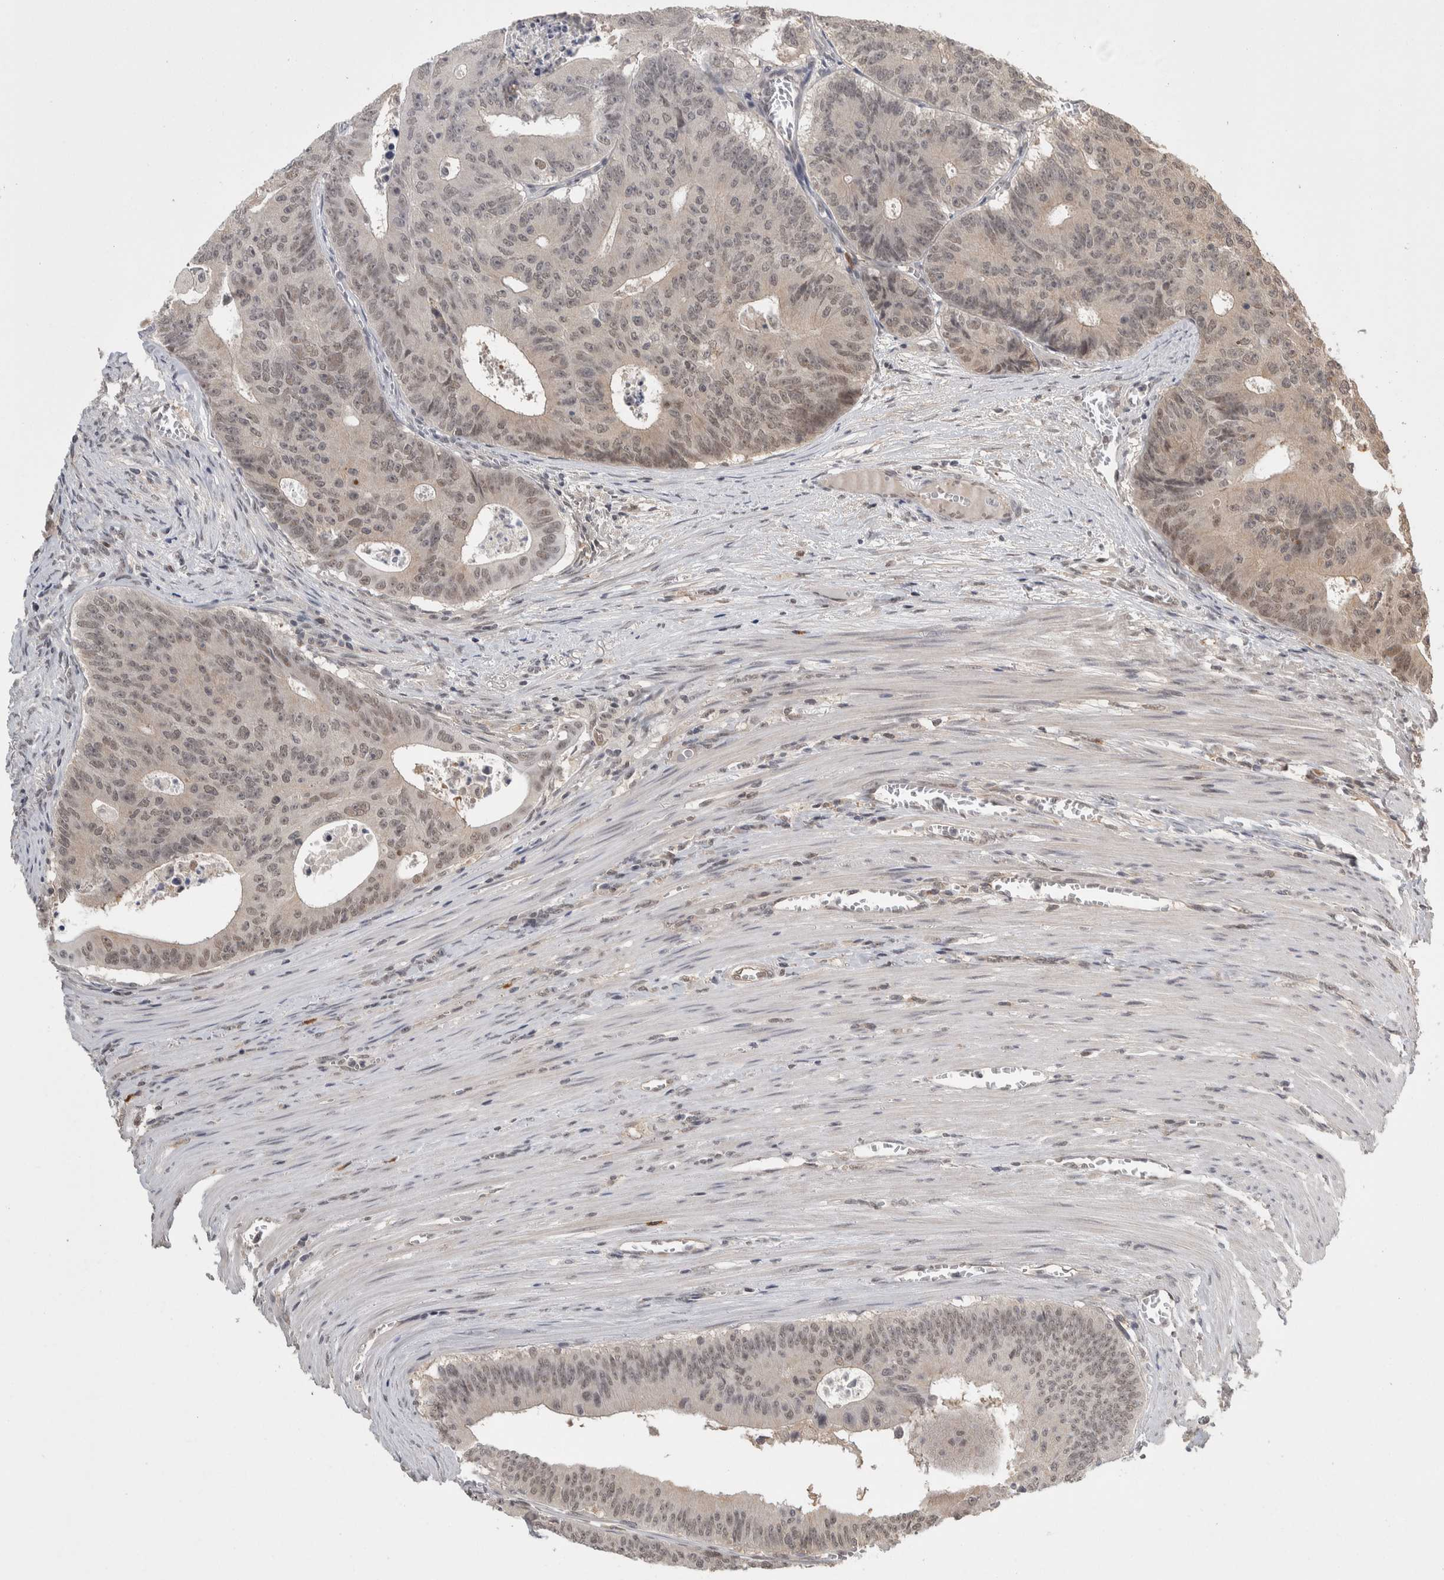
{"staining": {"intensity": "weak", "quantity": "25%-75%", "location": "cytoplasmic/membranous,nuclear"}, "tissue": "colorectal cancer", "cell_type": "Tumor cells", "image_type": "cancer", "snomed": [{"axis": "morphology", "description": "Adenocarcinoma, NOS"}, {"axis": "topography", "description": "Colon"}], "caption": "Immunohistochemistry (DAB) staining of human colorectal cancer reveals weak cytoplasmic/membranous and nuclear protein positivity in approximately 25%-75% of tumor cells.", "gene": "ZNF592", "patient": {"sex": "male", "age": 87}}